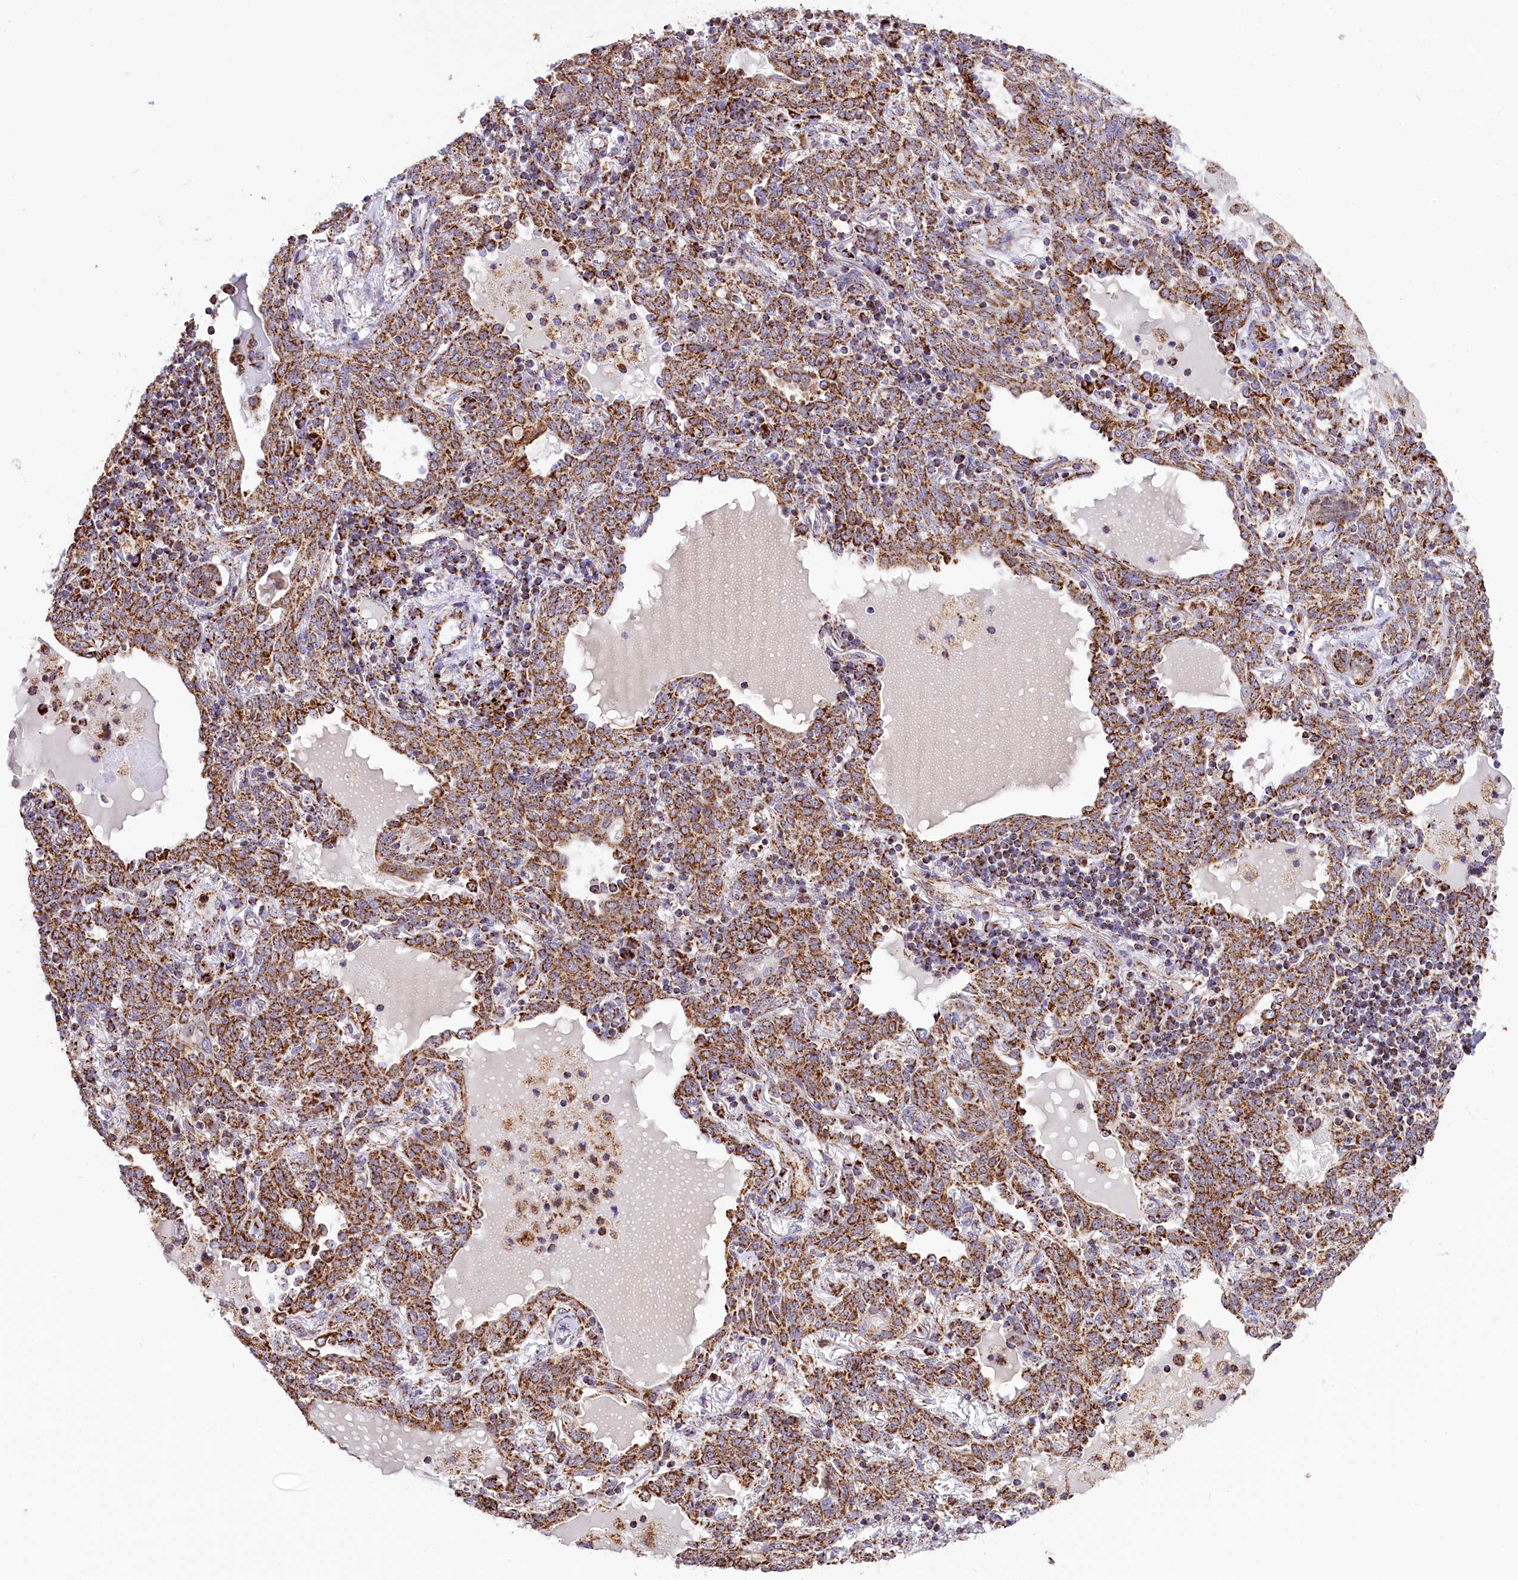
{"staining": {"intensity": "strong", "quantity": ">75%", "location": "cytoplasmic/membranous"}, "tissue": "lung cancer", "cell_type": "Tumor cells", "image_type": "cancer", "snomed": [{"axis": "morphology", "description": "Squamous cell carcinoma, NOS"}, {"axis": "topography", "description": "Lung"}], "caption": "Protein staining reveals strong cytoplasmic/membranous staining in about >75% of tumor cells in squamous cell carcinoma (lung). (Brightfield microscopy of DAB IHC at high magnification).", "gene": "NDUFA8", "patient": {"sex": "female", "age": 70}}